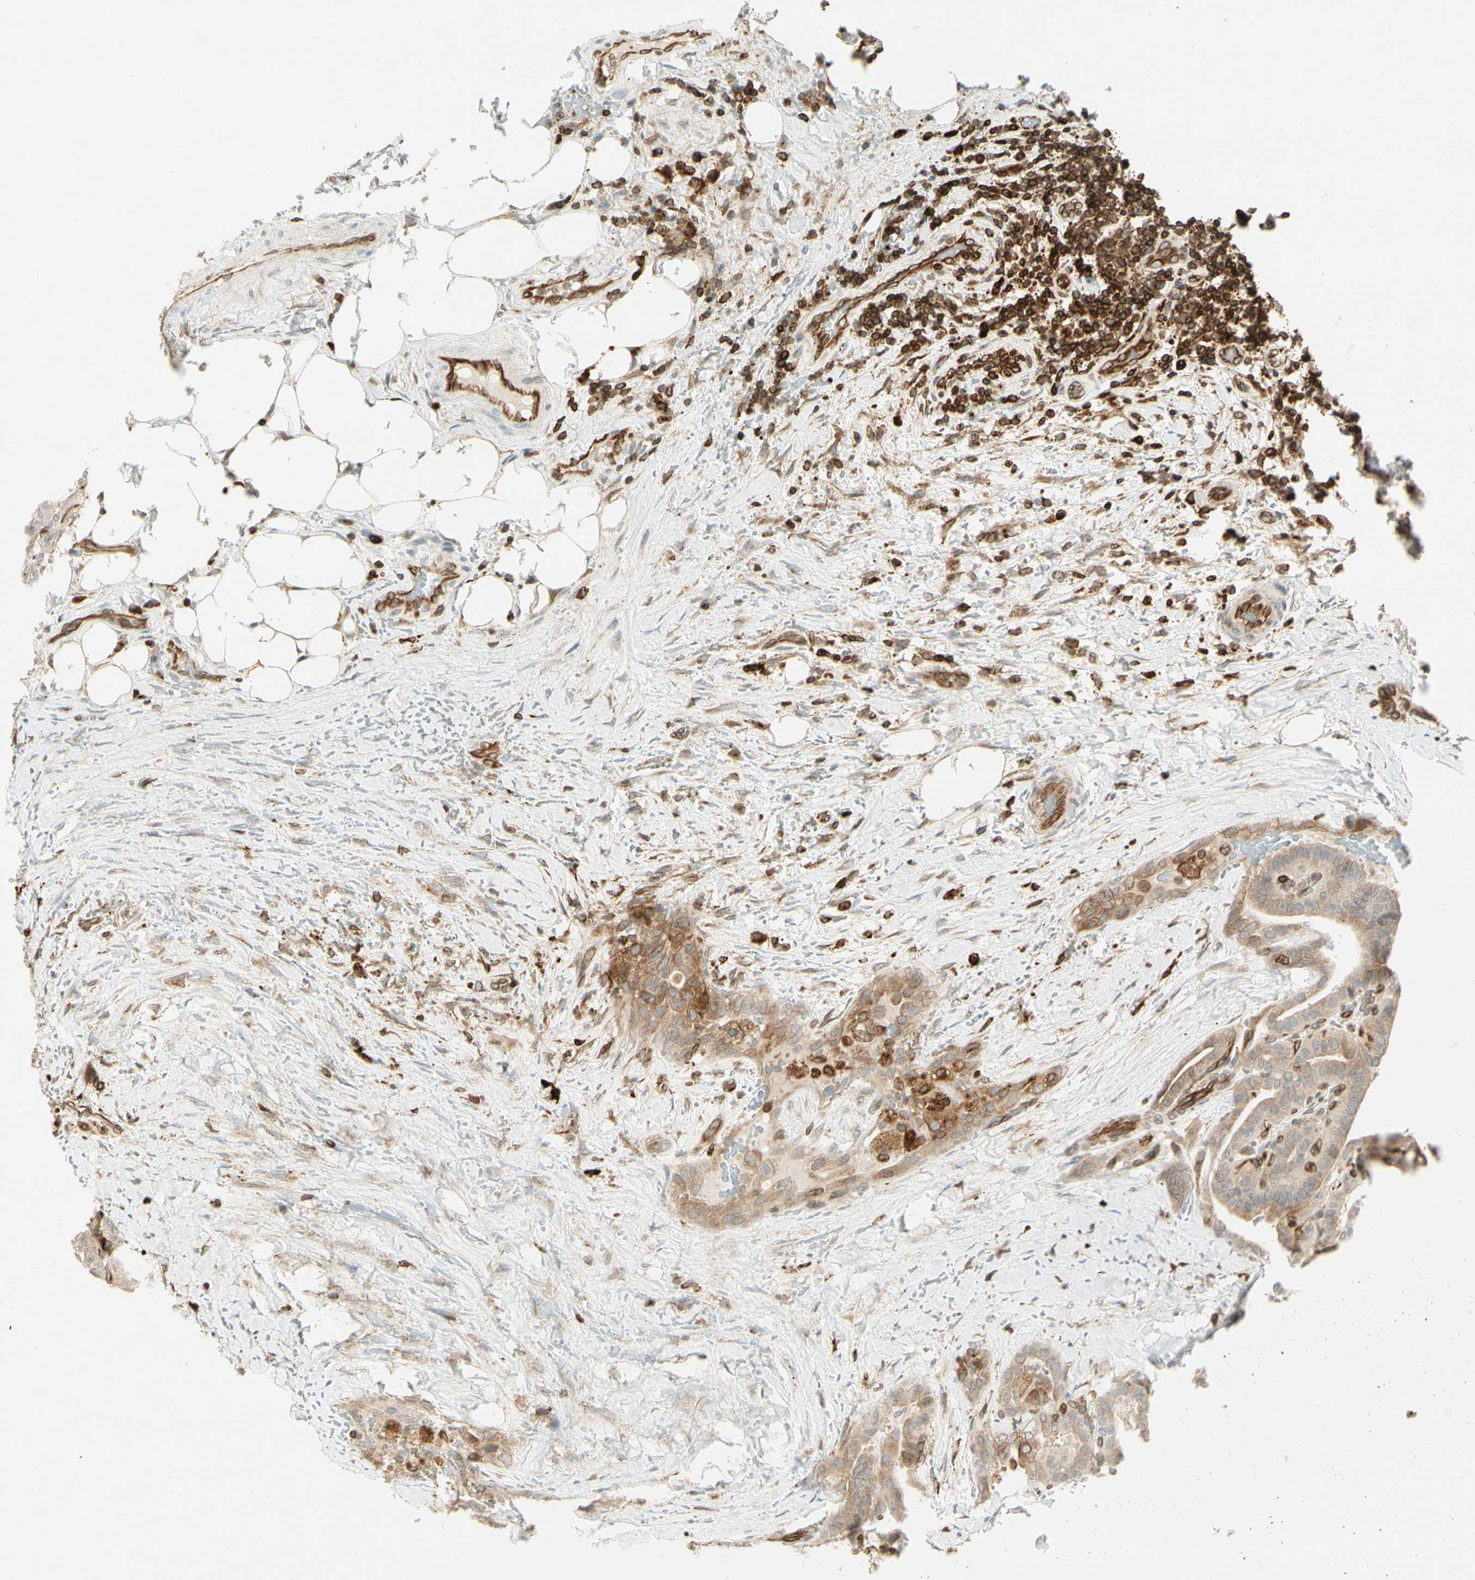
{"staining": {"intensity": "moderate", "quantity": ">75%", "location": "cytoplasmic/membranous"}, "tissue": "thyroid cancer", "cell_type": "Tumor cells", "image_type": "cancer", "snomed": [{"axis": "morphology", "description": "Papillary adenocarcinoma, NOS"}, {"axis": "topography", "description": "Thyroid gland"}], "caption": "Human papillary adenocarcinoma (thyroid) stained for a protein (brown) reveals moderate cytoplasmic/membranous positive expression in approximately >75% of tumor cells.", "gene": "TAPBP", "patient": {"sex": "male", "age": 77}}